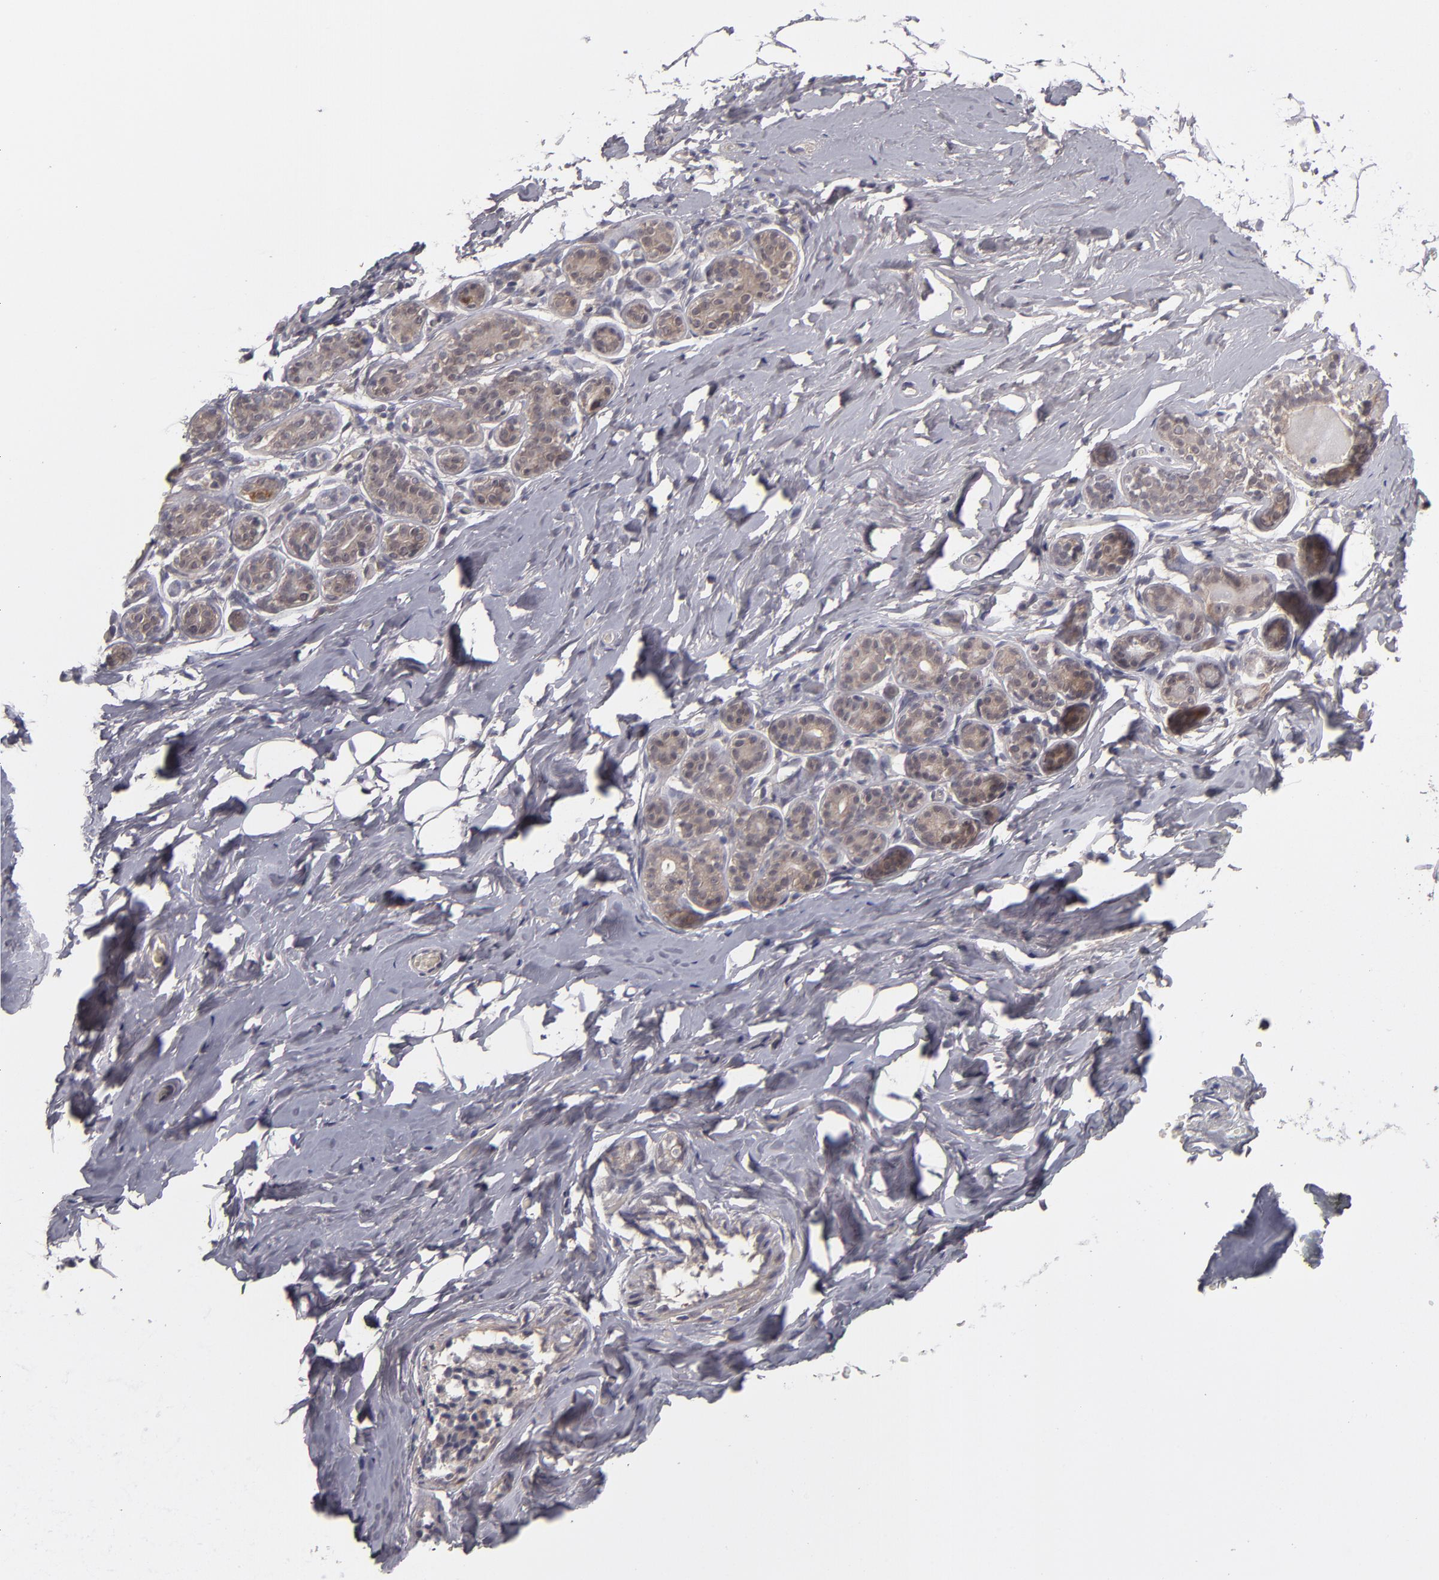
{"staining": {"intensity": "negative", "quantity": "none", "location": "none"}, "tissue": "breast", "cell_type": "Adipocytes", "image_type": "normal", "snomed": [{"axis": "morphology", "description": "Normal tissue, NOS"}, {"axis": "topography", "description": "Breast"}, {"axis": "topography", "description": "Soft tissue"}], "caption": "Breast stained for a protein using immunohistochemistry (IHC) reveals no expression adipocytes.", "gene": "TYMS", "patient": {"sex": "female", "age": 75}}